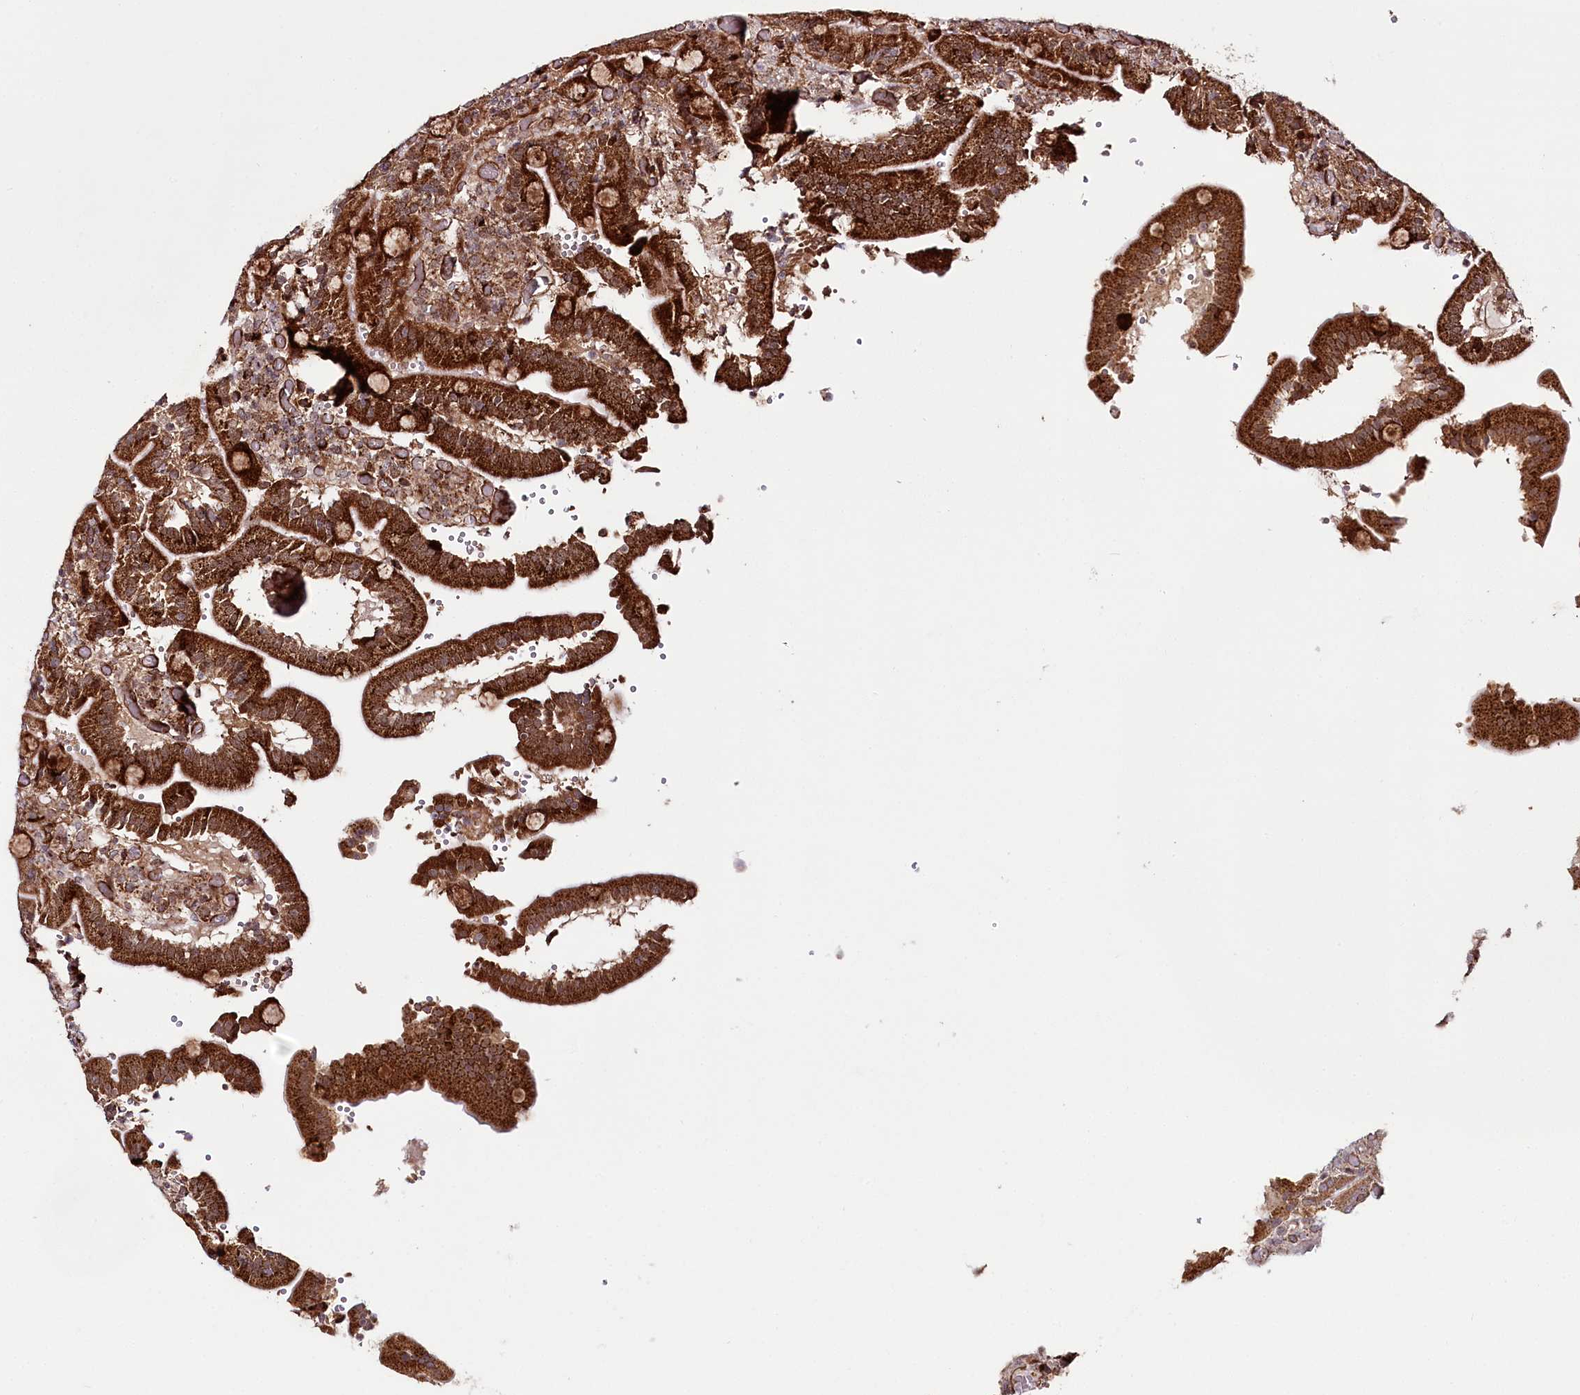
{"staining": {"intensity": "strong", "quantity": ">75%", "location": "cytoplasmic/membranous"}, "tissue": "duodenum", "cell_type": "Glandular cells", "image_type": "normal", "snomed": [{"axis": "morphology", "description": "Normal tissue, NOS"}, {"axis": "topography", "description": "Duodenum"}], "caption": "Strong cytoplasmic/membranous protein positivity is seen in approximately >75% of glandular cells in duodenum. (DAB (3,3'-diaminobenzidine) = brown stain, brightfield microscopy at high magnification).", "gene": "COPG1", "patient": {"sex": "female", "age": 62}}